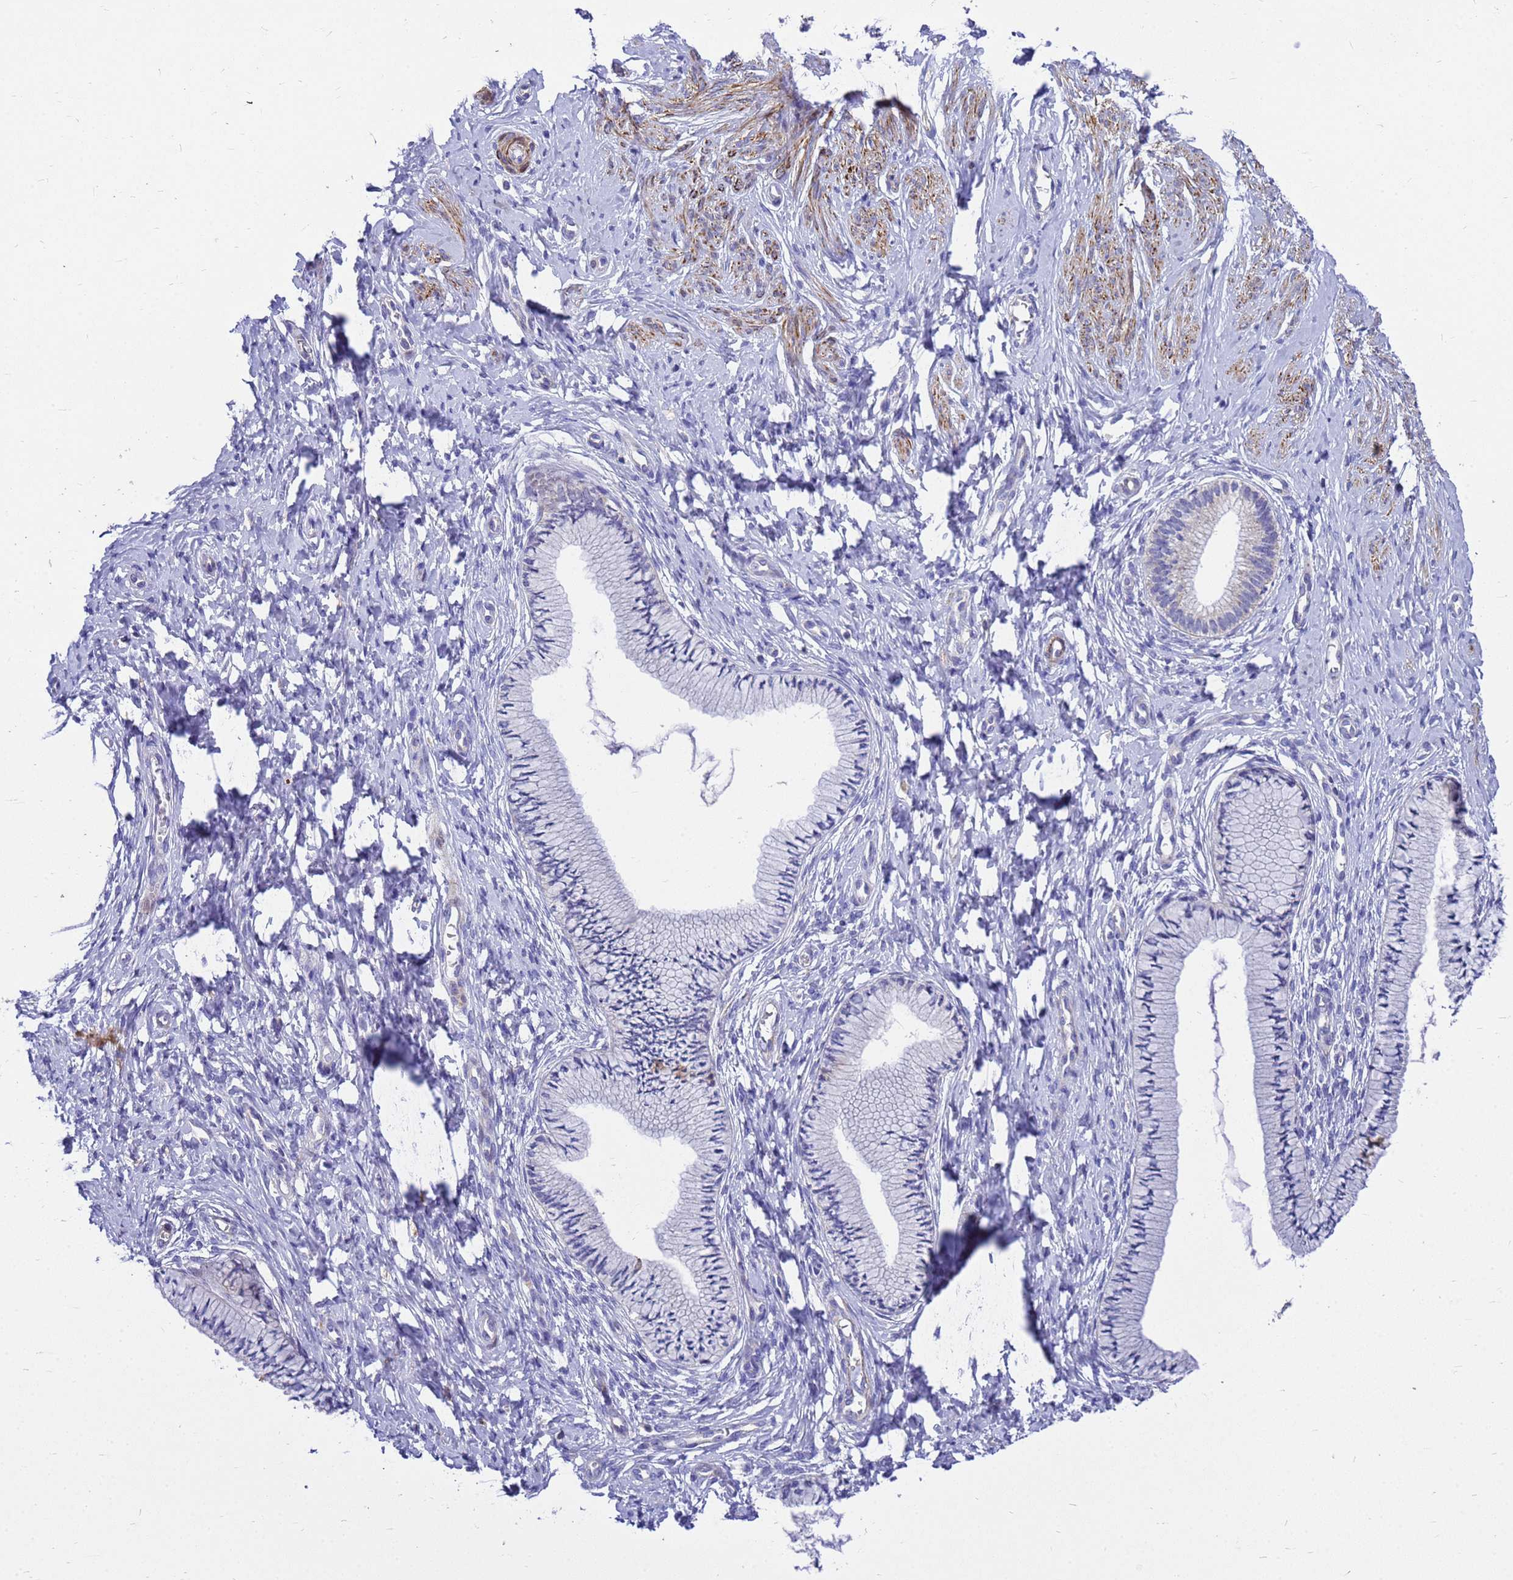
{"staining": {"intensity": "negative", "quantity": "none", "location": "none"}, "tissue": "cervix", "cell_type": "Glandular cells", "image_type": "normal", "snomed": [{"axis": "morphology", "description": "Normal tissue, NOS"}, {"axis": "topography", "description": "Cervix"}], "caption": "Immunohistochemistry (IHC) image of benign human cervix stained for a protein (brown), which shows no positivity in glandular cells. Brightfield microscopy of immunohistochemistry (IHC) stained with DAB (3,3'-diaminobenzidine) (brown) and hematoxylin (blue), captured at high magnification.", "gene": "POP7", "patient": {"sex": "female", "age": 36}}